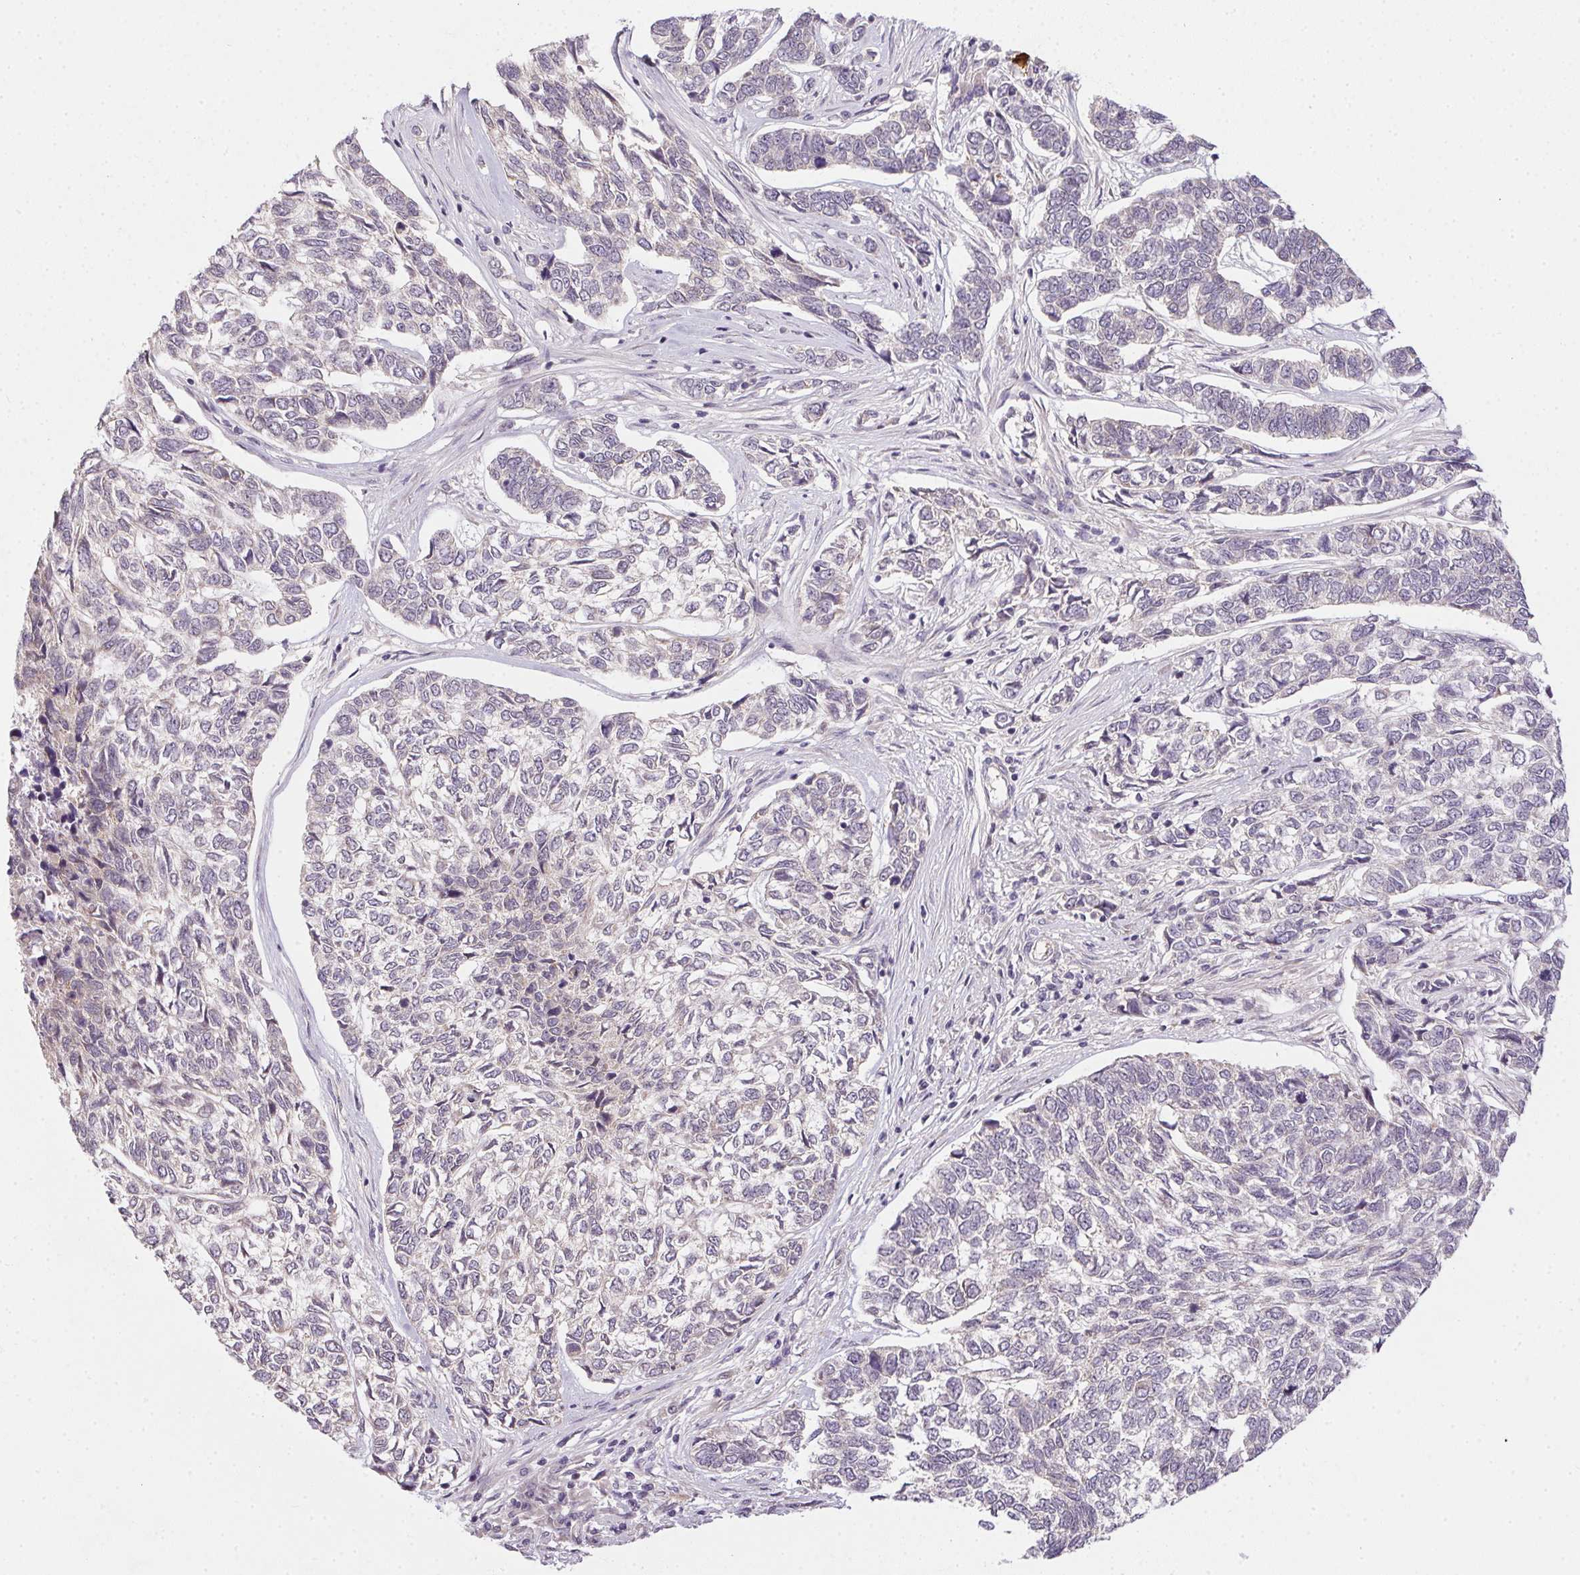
{"staining": {"intensity": "negative", "quantity": "none", "location": "none"}, "tissue": "skin cancer", "cell_type": "Tumor cells", "image_type": "cancer", "snomed": [{"axis": "morphology", "description": "Basal cell carcinoma"}, {"axis": "topography", "description": "Skin"}], "caption": "This photomicrograph is of basal cell carcinoma (skin) stained with immunohistochemistry (IHC) to label a protein in brown with the nuclei are counter-stained blue. There is no positivity in tumor cells.", "gene": "CFAP92", "patient": {"sex": "female", "age": 65}}